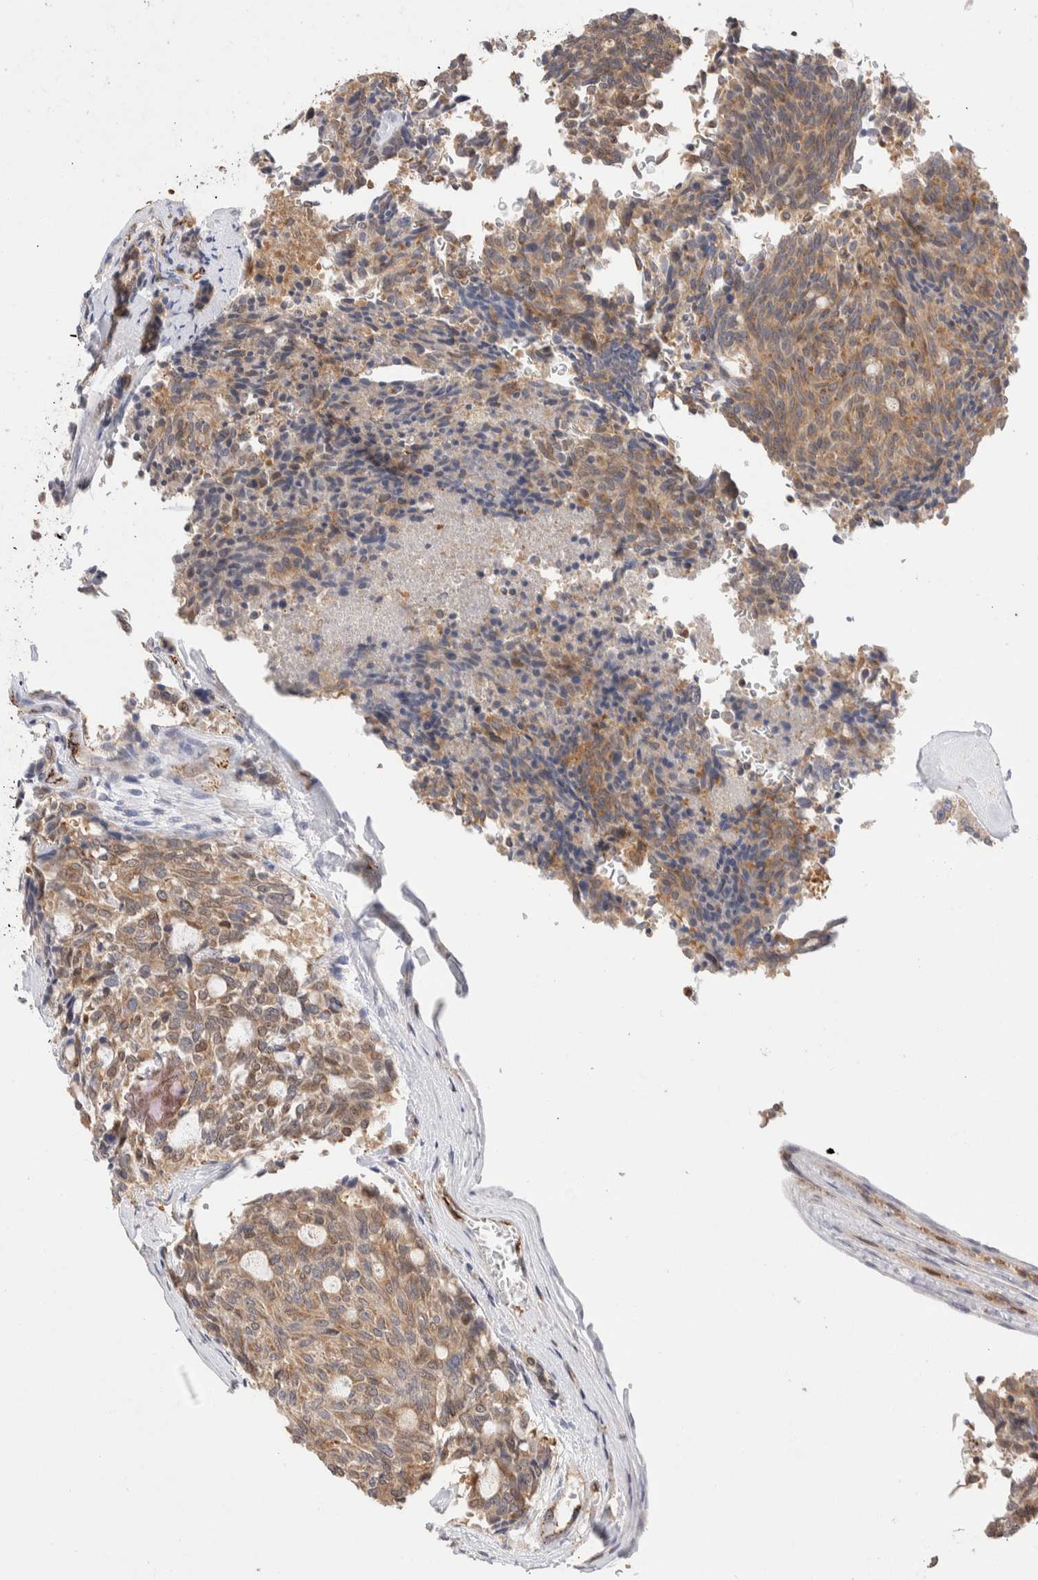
{"staining": {"intensity": "moderate", "quantity": ">75%", "location": "cytoplasmic/membranous"}, "tissue": "carcinoid", "cell_type": "Tumor cells", "image_type": "cancer", "snomed": [{"axis": "morphology", "description": "Carcinoid, malignant, NOS"}, {"axis": "topography", "description": "Pancreas"}], "caption": "Carcinoid tissue exhibits moderate cytoplasmic/membranous expression in approximately >75% of tumor cells", "gene": "NSMAF", "patient": {"sex": "female", "age": 54}}